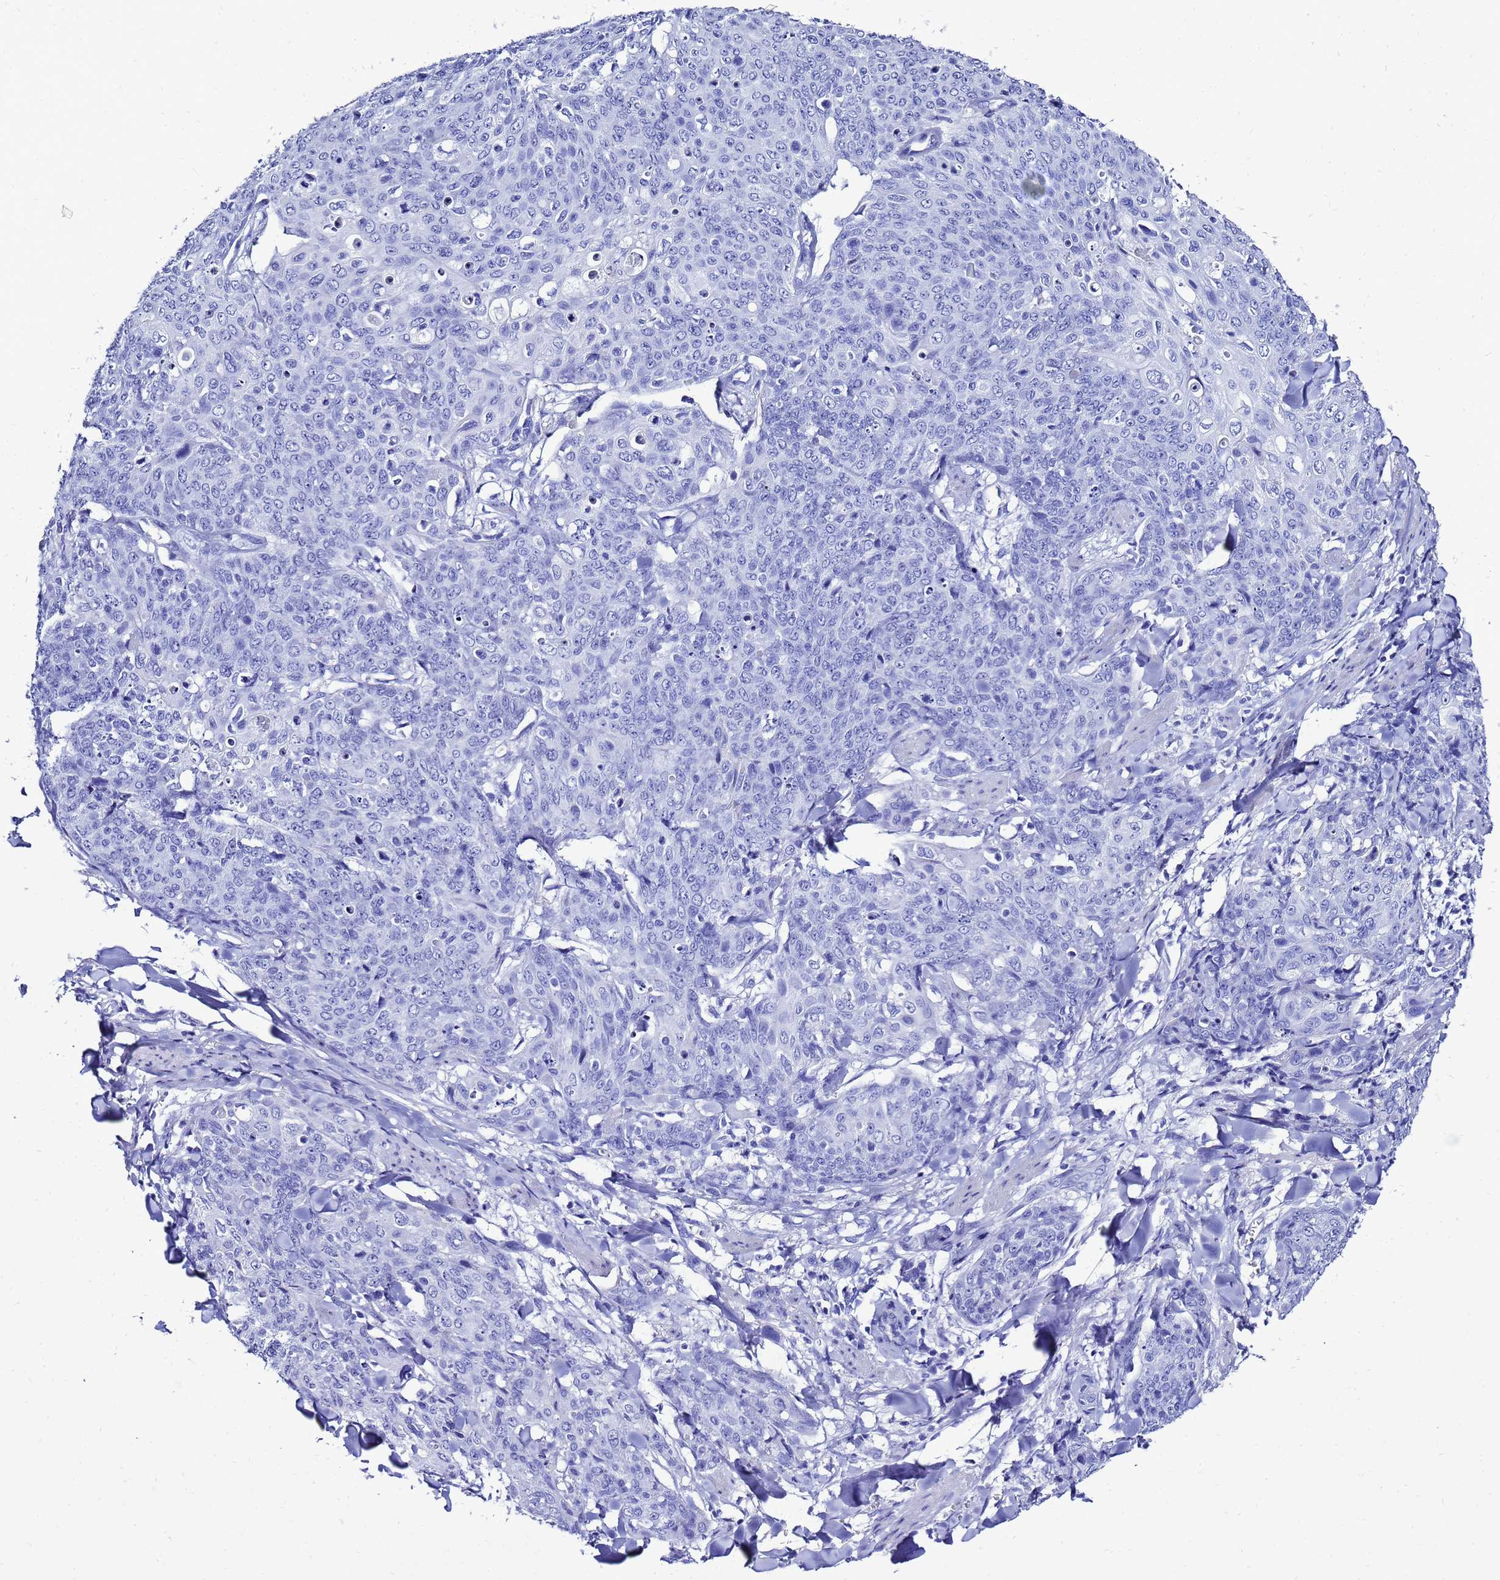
{"staining": {"intensity": "negative", "quantity": "none", "location": "none"}, "tissue": "skin cancer", "cell_type": "Tumor cells", "image_type": "cancer", "snomed": [{"axis": "morphology", "description": "Squamous cell carcinoma, NOS"}, {"axis": "topography", "description": "Skin"}, {"axis": "topography", "description": "Vulva"}], "caption": "Immunohistochemical staining of skin cancer (squamous cell carcinoma) displays no significant expression in tumor cells.", "gene": "LIPF", "patient": {"sex": "female", "age": 85}}